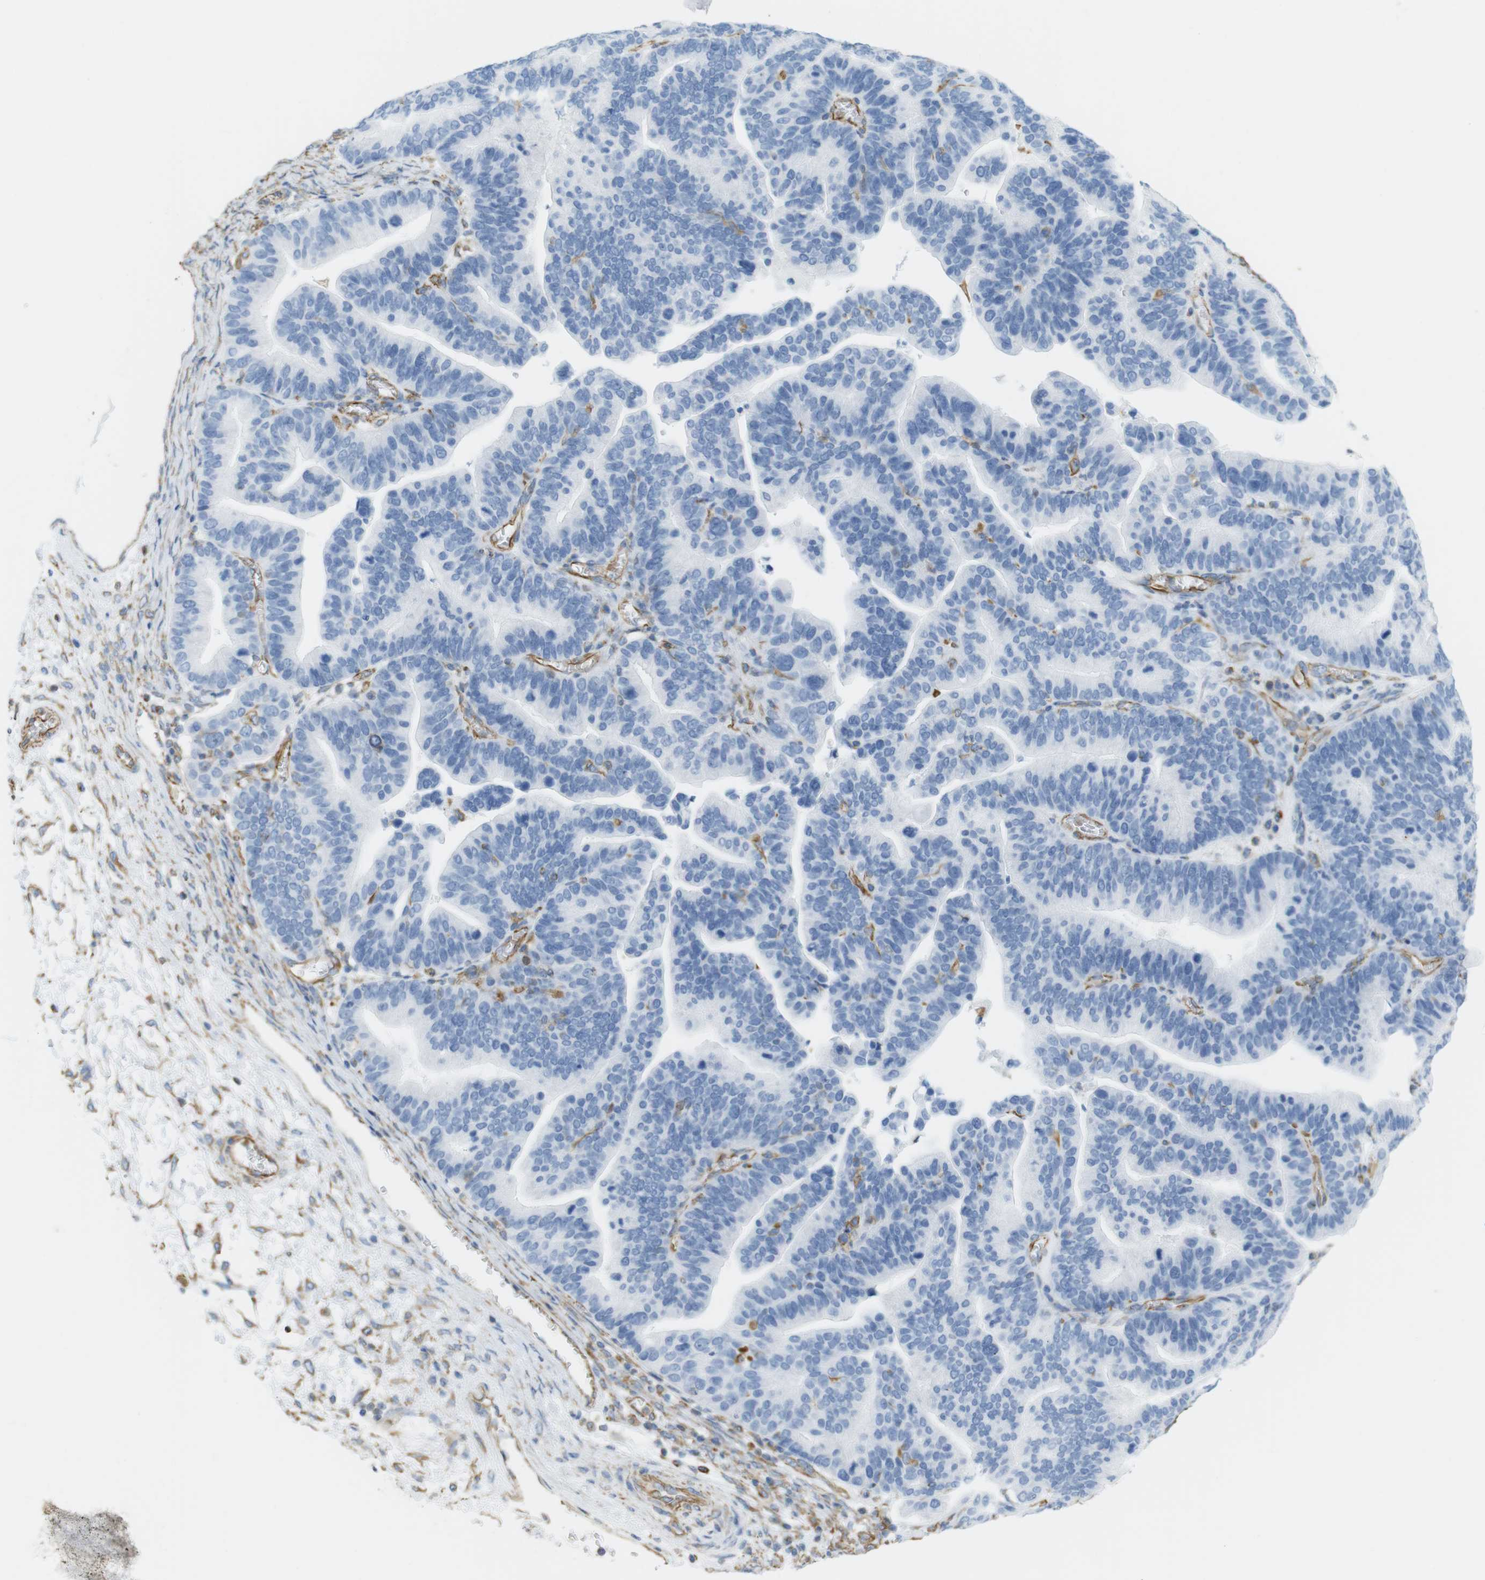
{"staining": {"intensity": "negative", "quantity": "none", "location": "none"}, "tissue": "ovarian cancer", "cell_type": "Tumor cells", "image_type": "cancer", "snomed": [{"axis": "morphology", "description": "Cystadenocarcinoma, serous, NOS"}, {"axis": "topography", "description": "Ovary"}], "caption": "IHC image of human ovarian cancer stained for a protein (brown), which exhibits no staining in tumor cells. (DAB (3,3'-diaminobenzidine) IHC visualized using brightfield microscopy, high magnification).", "gene": "MS4A10", "patient": {"sex": "female", "age": 56}}